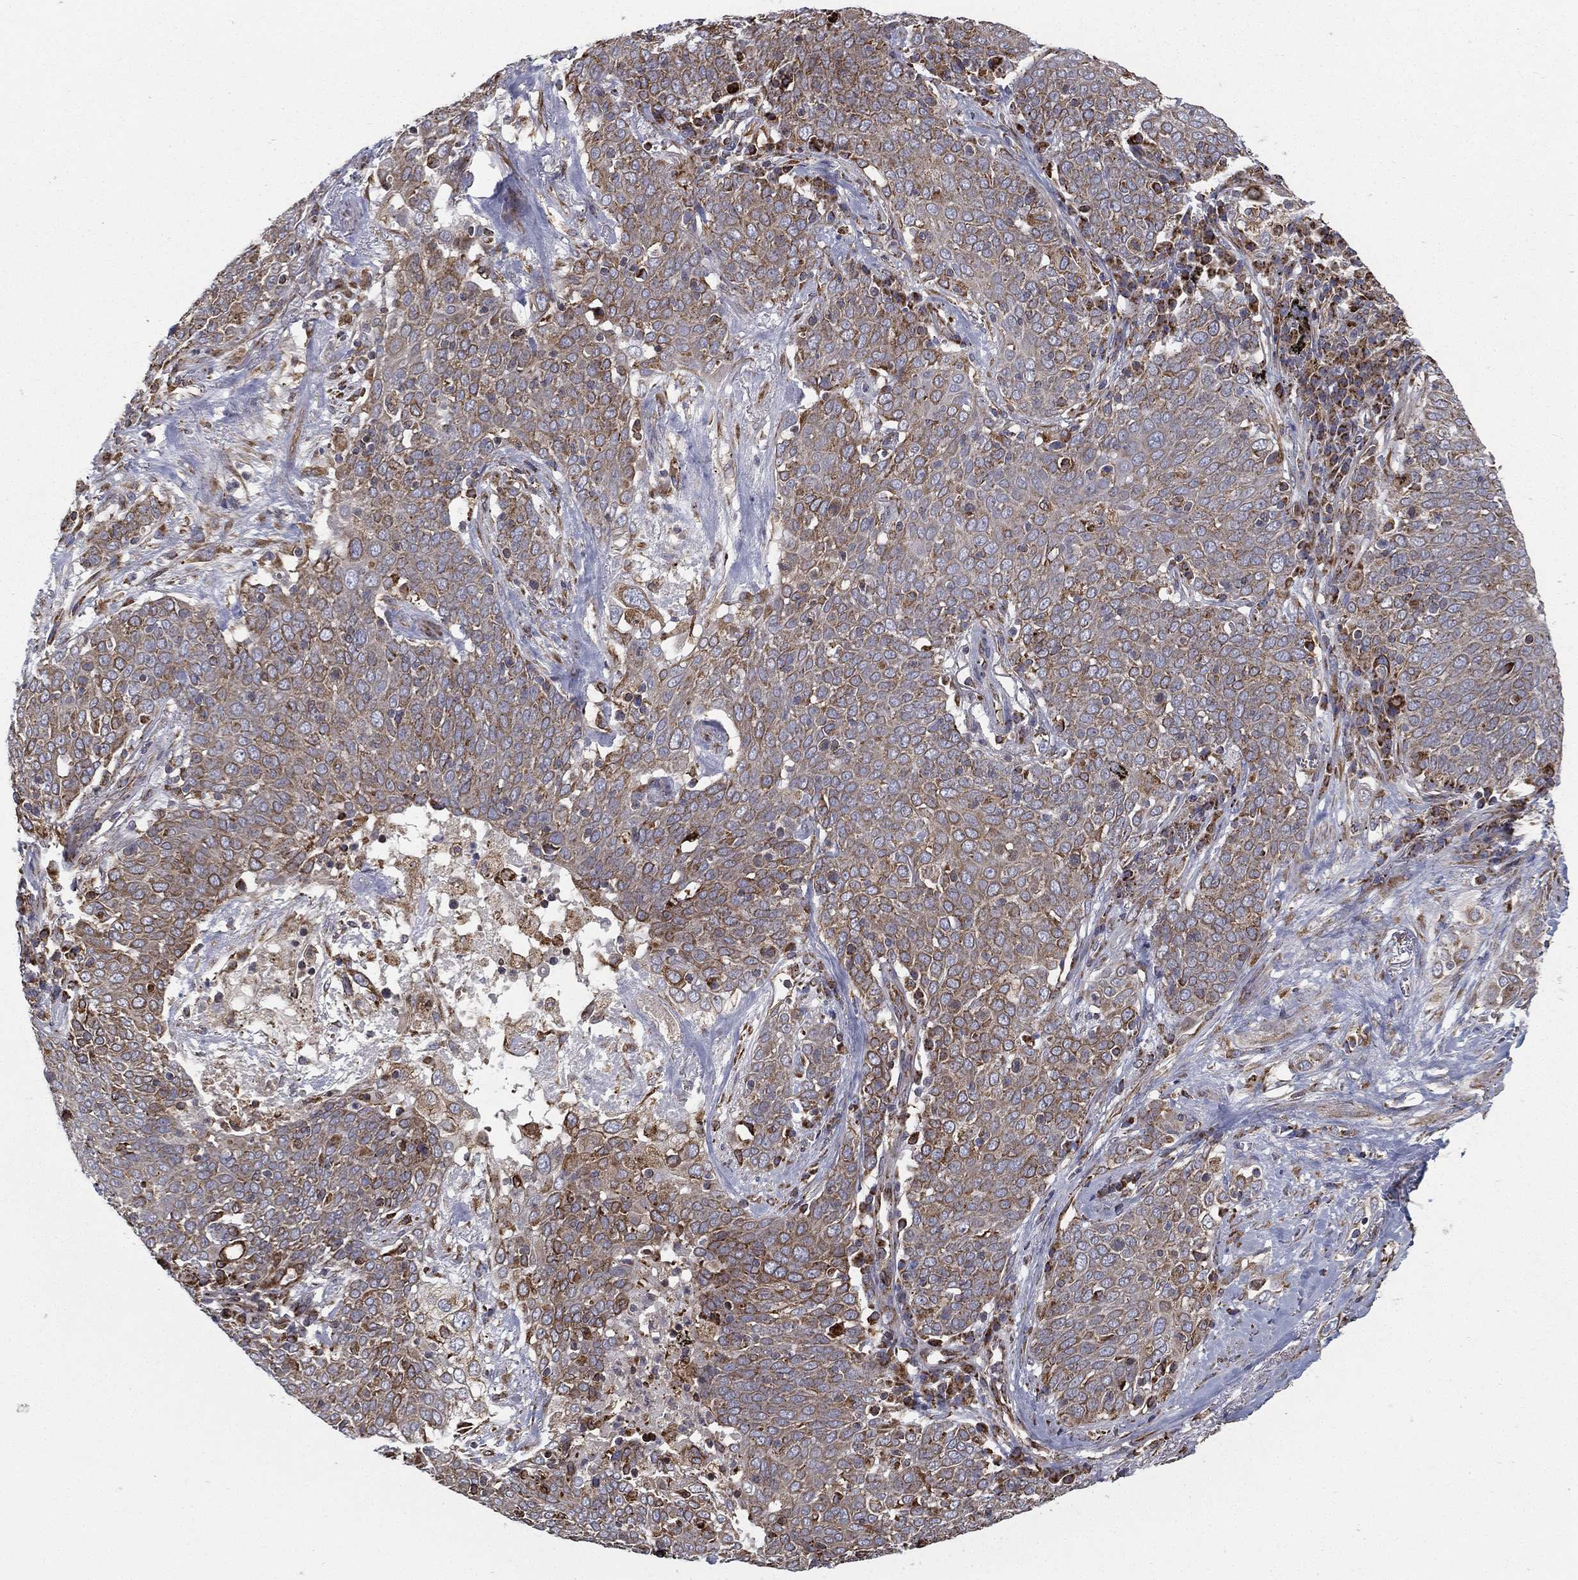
{"staining": {"intensity": "moderate", "quantity": ">75%", "location": "cytoplasmic/membranous"}, "tissue": "lung cancer", "cell_type": "Tumor cells", "image_type": "cancer", "snomed": [{"axis": "morphology", "description": "Squamous cell carcinoma, NOS"}, {"axis": "topography", "description": "Lung"}], "caption": "Immunohistochemistry (IHC) of human lung cancer (squamous cell carcinoma) reveals medium levels of moderate cytoplasmic/membranous expression in about >75% of tumor cells.", "gene": "MT-CYB", "patient": {"sex": "male", "age": 82}}